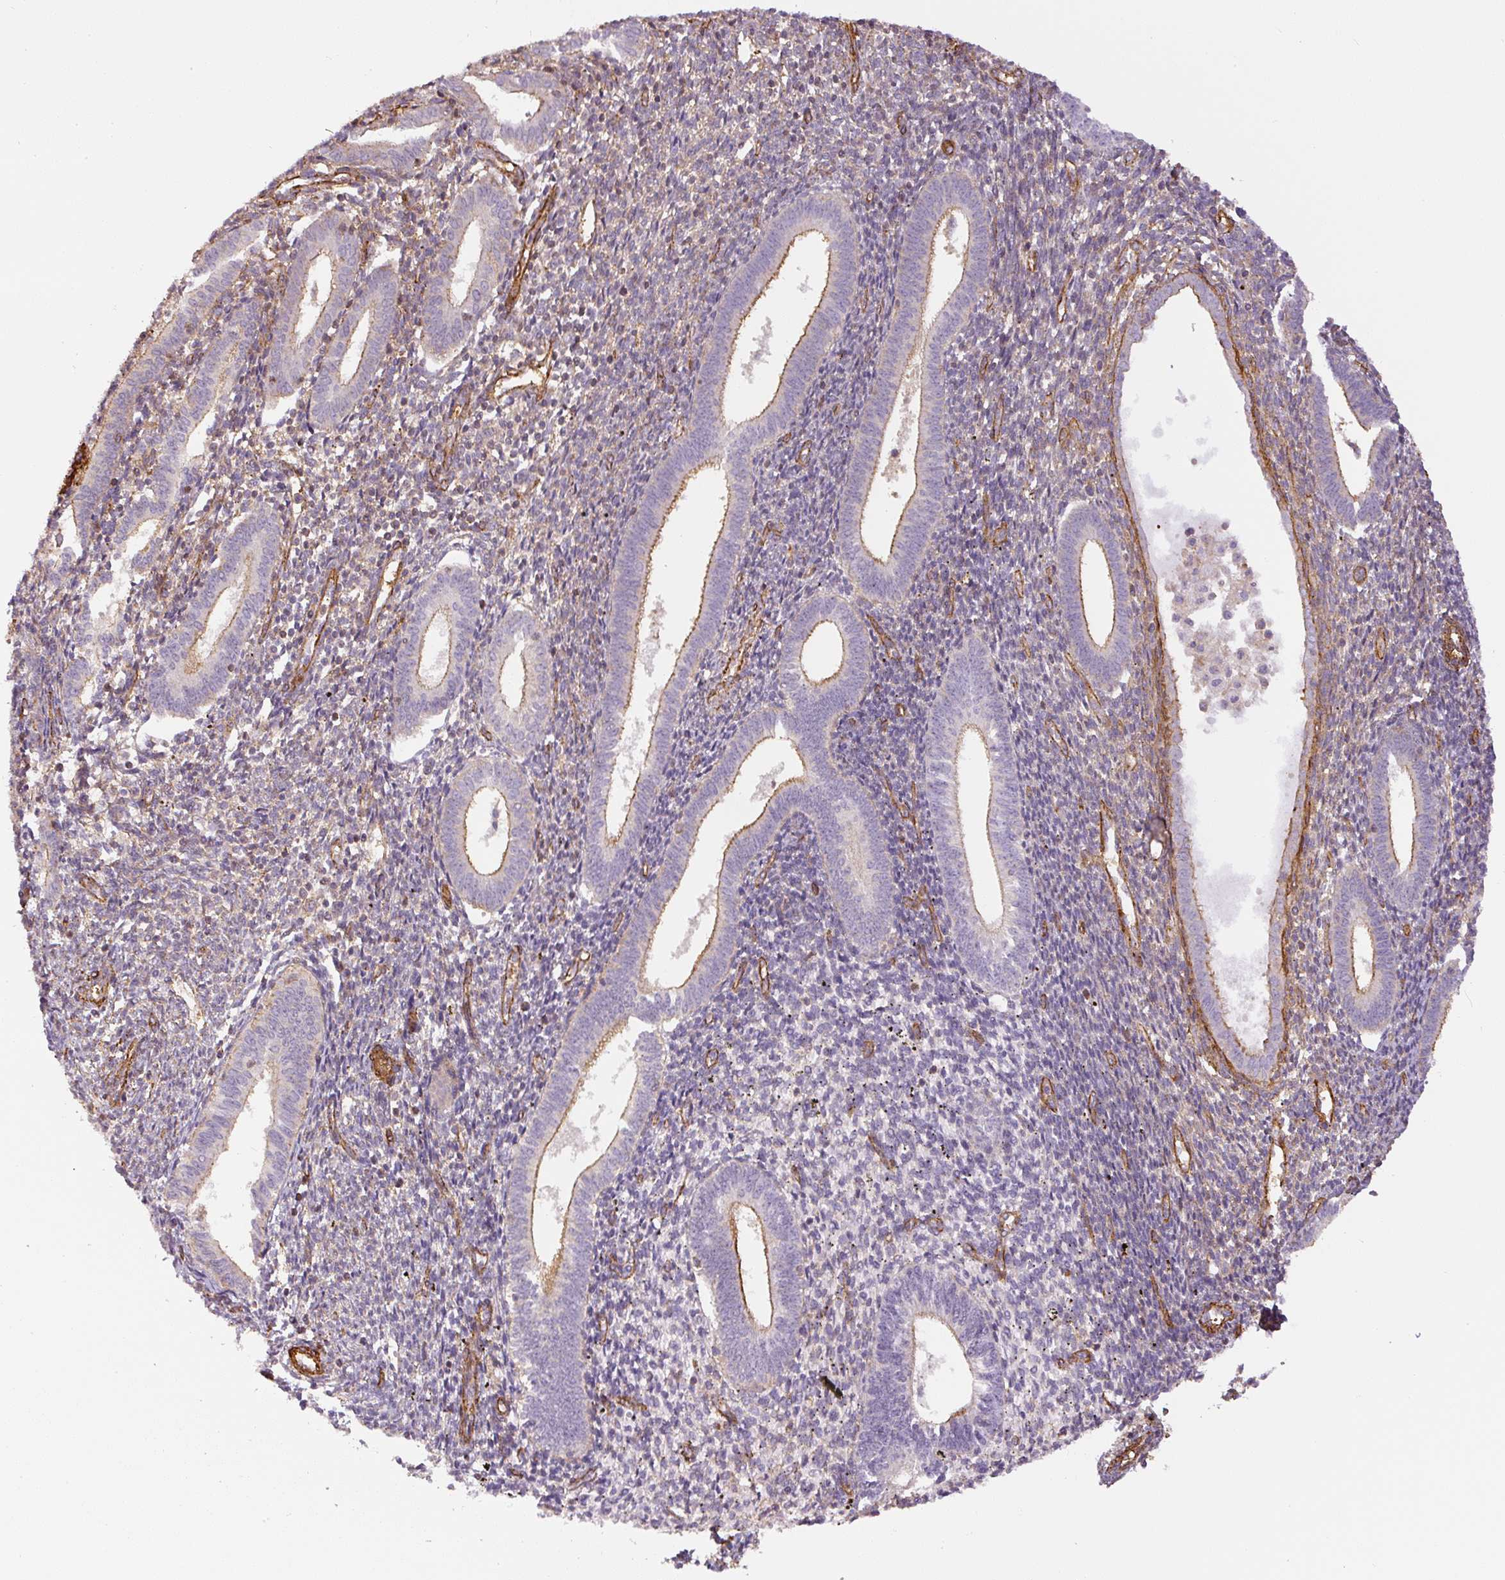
{"staining": {"intensity": "weak", "quantity": "<25%", "location": "cytoplasmic/membranous"}, "tissue": "endometrium", "cell_type": "Cells in endometrial stroma", "image_type": "normal", "snomed": [{"axis": "morphology", "description": "Normal tissue, NOS"}, {"axis": "topography", "description": "Endometrium"}], "caption": "There is no significant expression in cells in endometrial stroma of endometrium.", "gene": "MYL12A", "patient": {"sex": "female", "age": 41}}